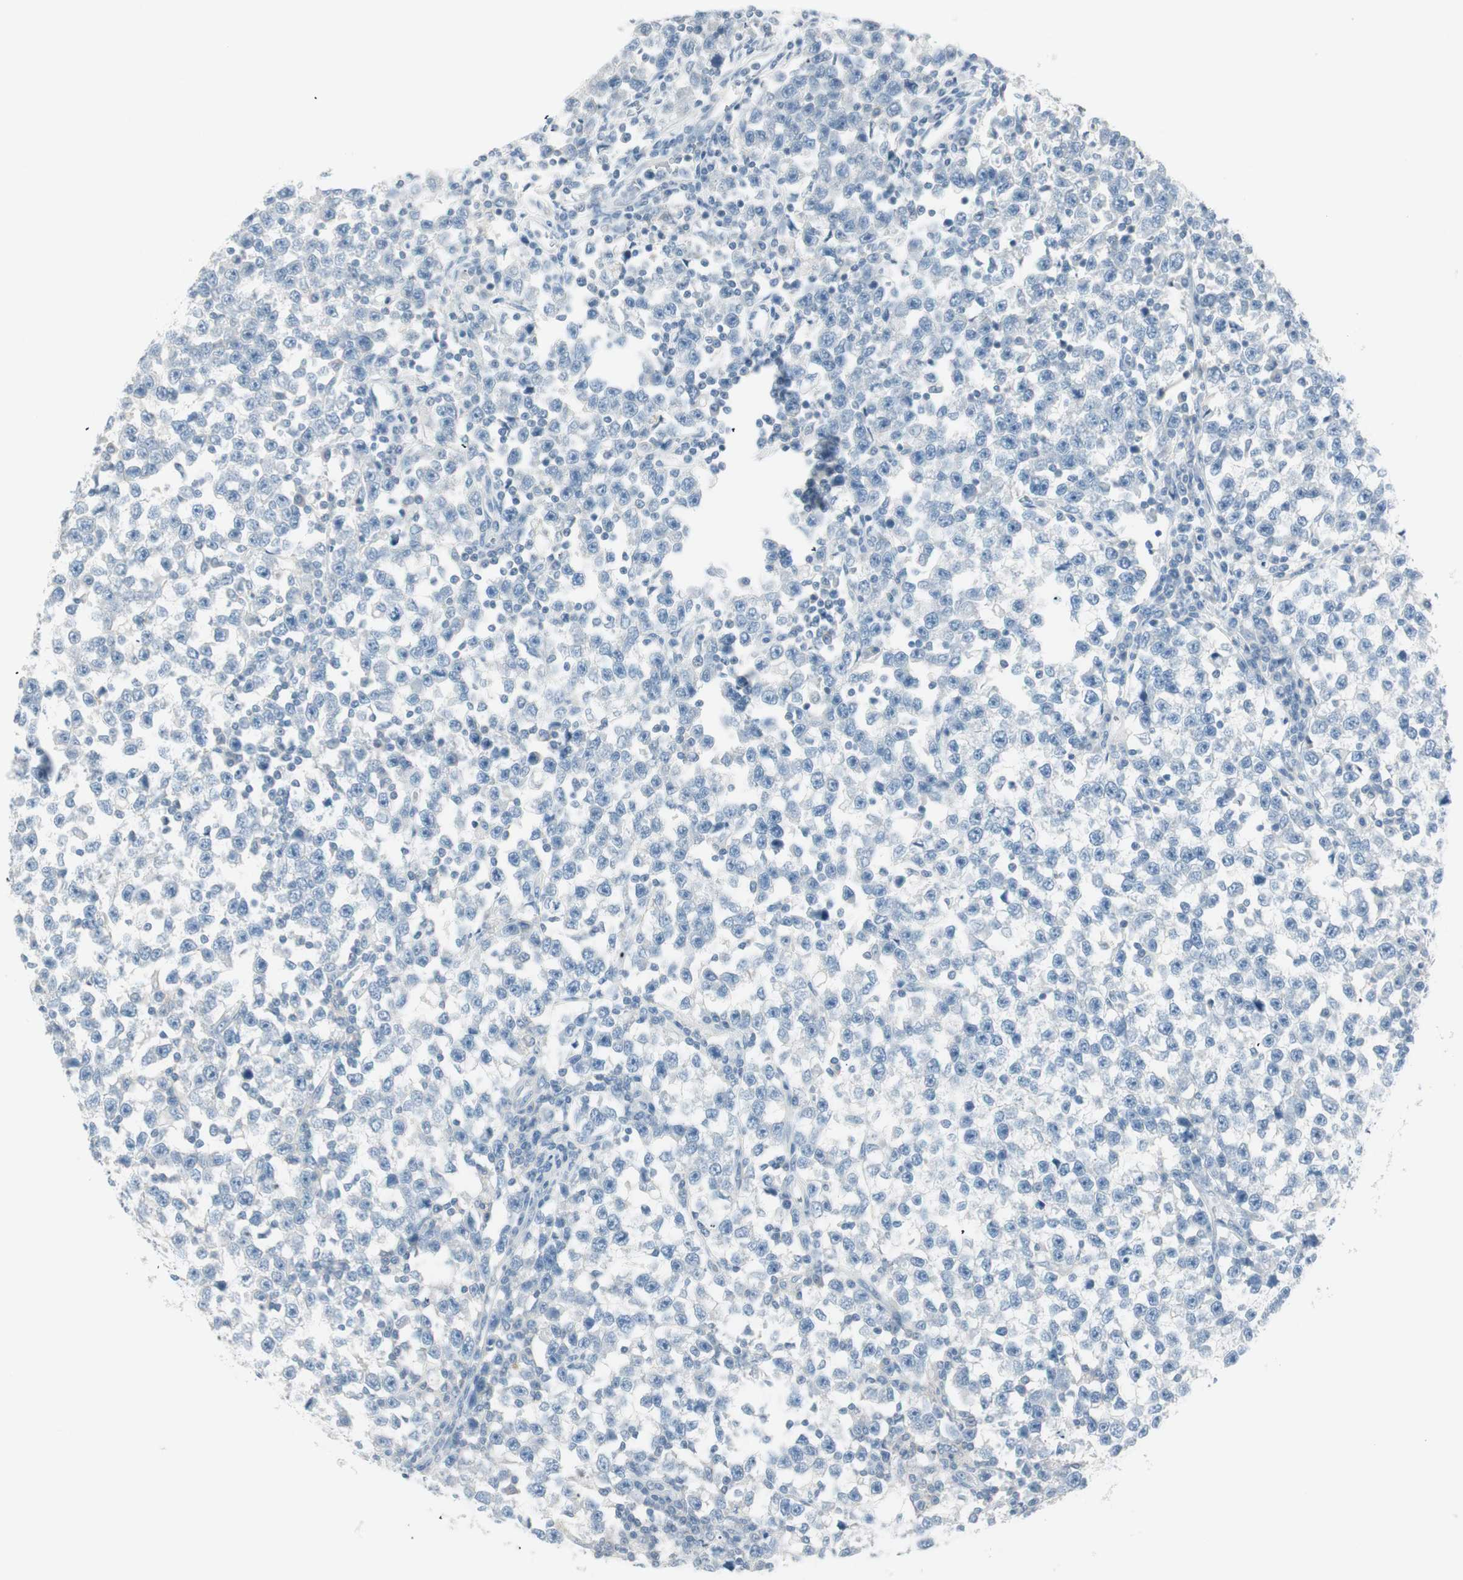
{"staining": {"intensity": "negative", "quantity": "none", "location": "none"}, "tissue": "testis cancer", "cell_type": "Tumor cells", "image_type": "cancer", "snomed": [{"axis": "morphology", "description": "Seminoma, NOS"}, {"axis": "topography", "description": "Testis"}], "caption": "The micrograph reveals no significant positivity in tumor cells of testis cancer.", "gene": "ITLN2", "patient": {"sex": "male", "age": 43}}